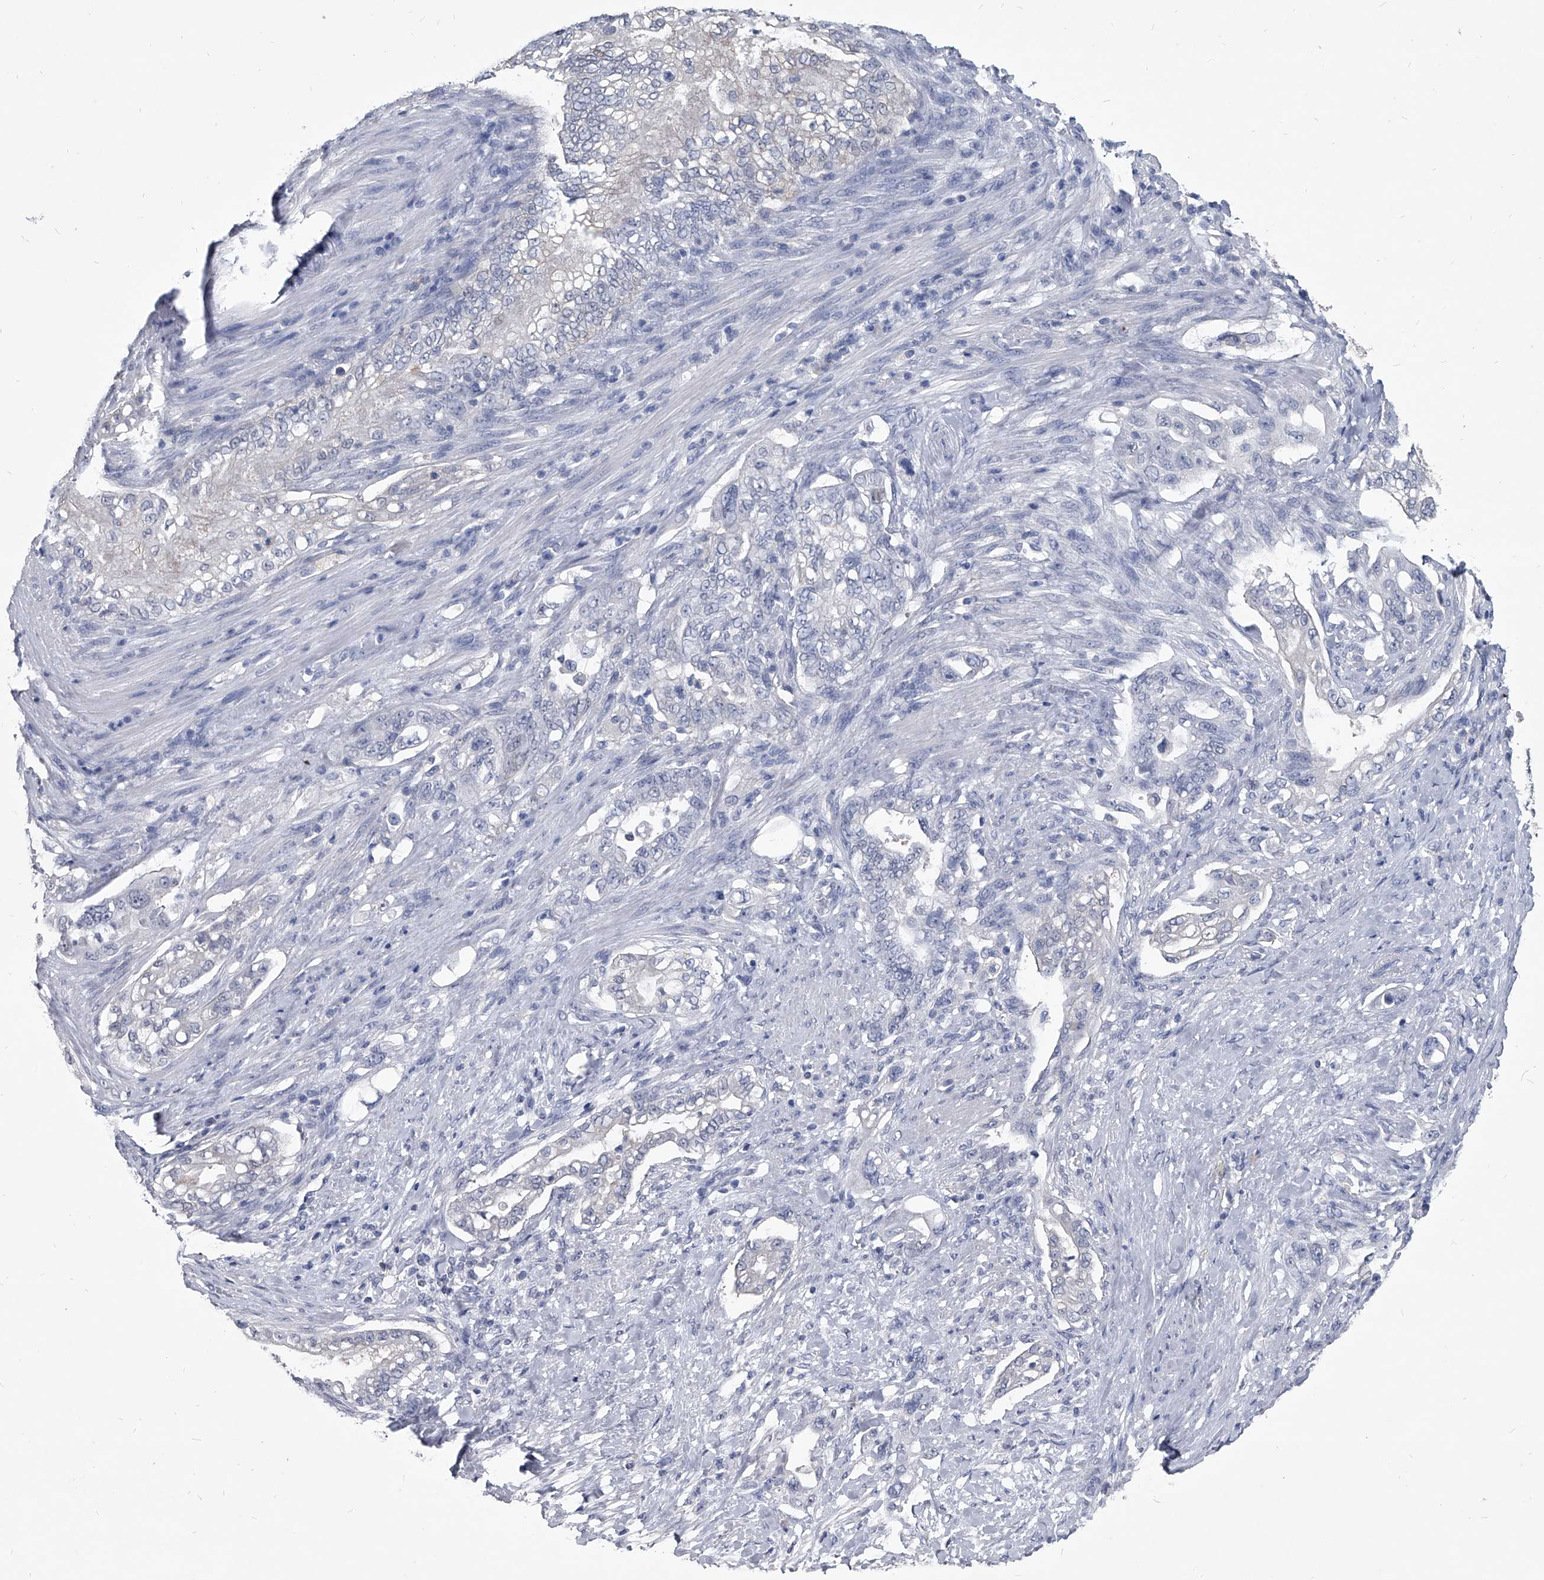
{"staining": {"intensity": "negative", "quantity": "none", "location": "none"}, "tissue": "pancreatic cancer", "cell_type": "Tumor cells", "image_type": "cancer", "snomed": [{"axis": "morphology", "description": "Normal tissue, NOS"}, {"axis": "topography", "description": "Pancreas"}], "caption": "Immunohistochemical staining of pancreatic cancer shows no significant positivity in tumor cells.", "gene": "BCAS1", "patient": {"sex": "male", "age": 42}}